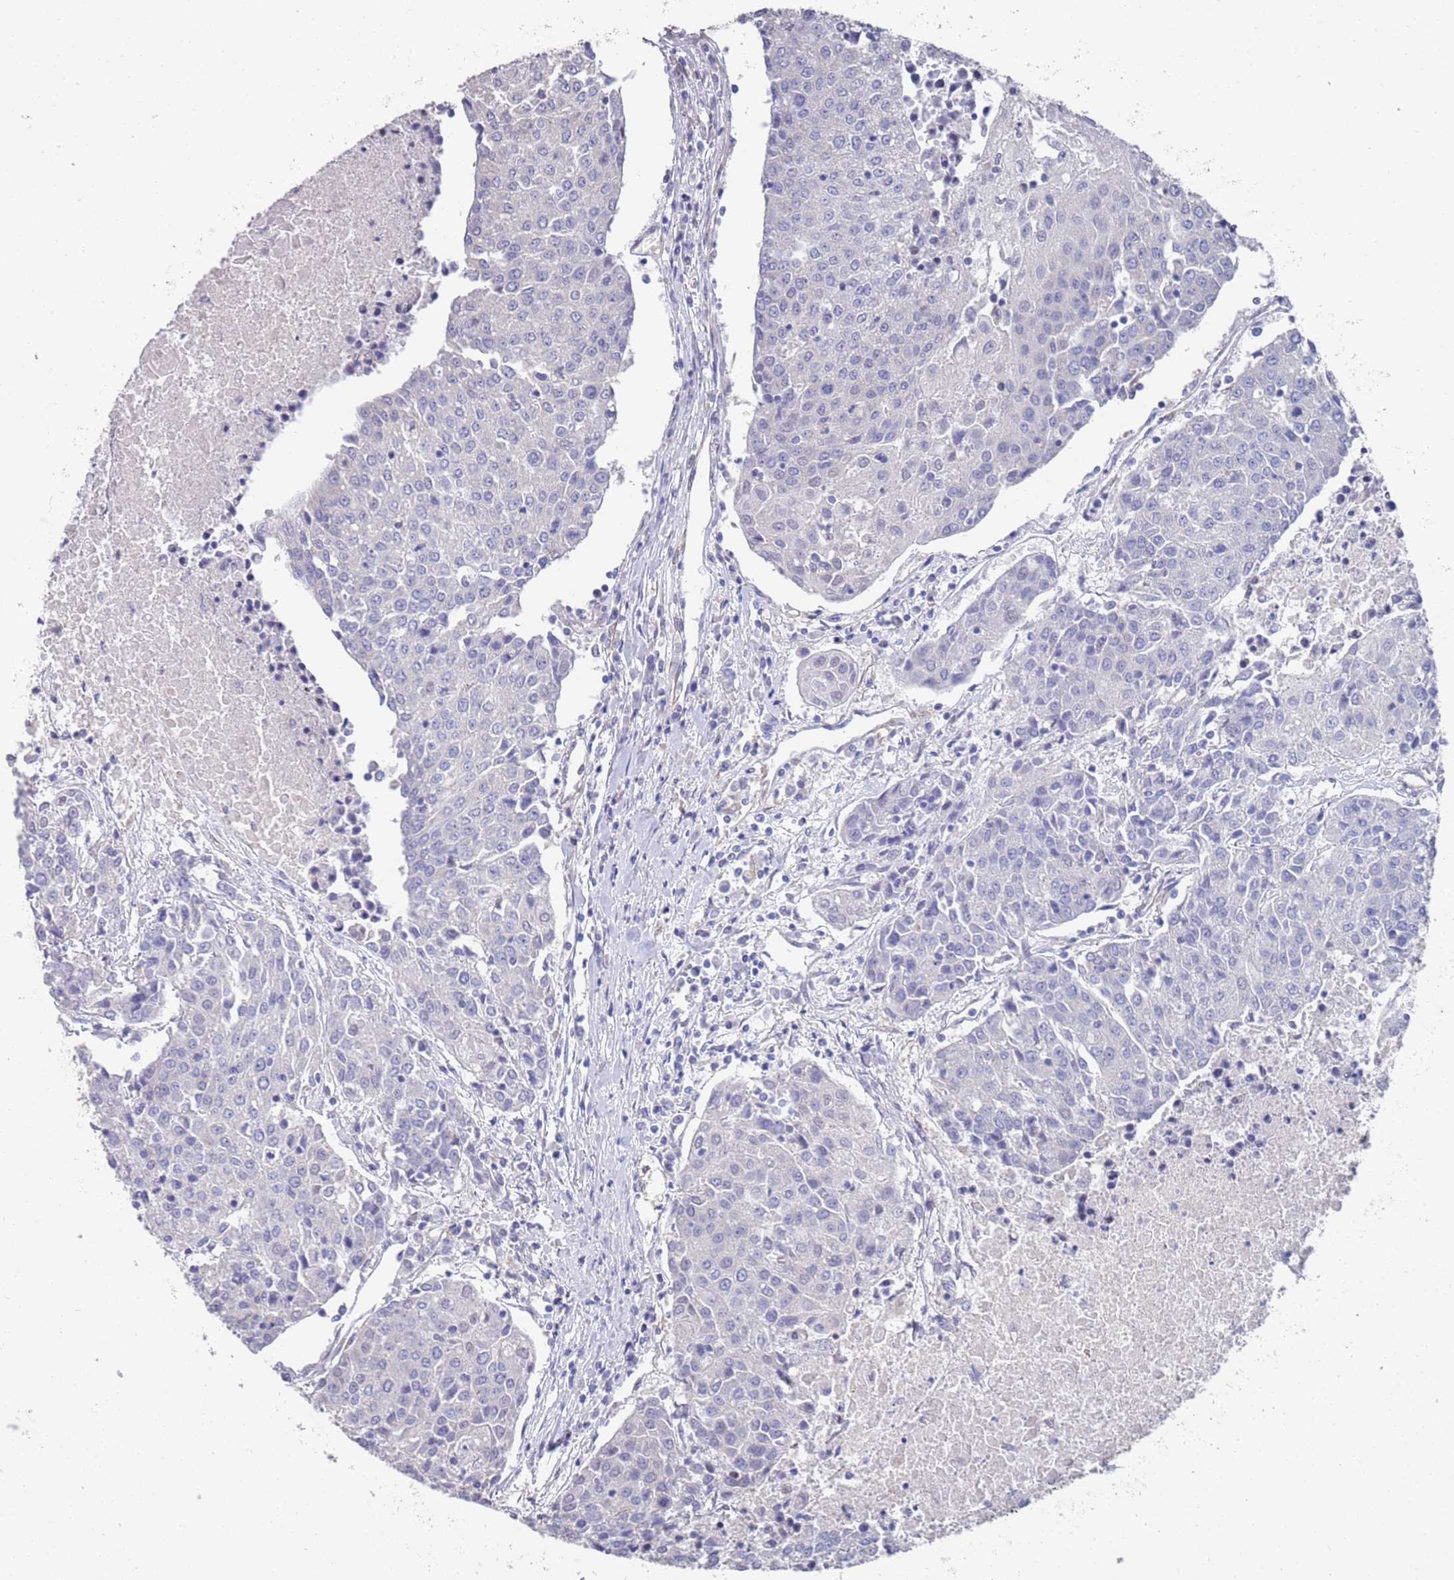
{"staining": {"intensity": "negative", "quantity": "none", "location": "none"}, "tissue": "urothelial cancer", "cell_type": "Tumor cells", "image_type": "cancer", "snomed": [{"axis": "morphology", "description": "Urothelial carcinoma, High grade"}, {"axis": "topography", "description": "Urinary bladder"}], "caption": "A high-resolution micrograph shows immunohistochemistry staining of urothelial cancer, which shows no significant expression in tumor cells. The staining was performed using DAB to visualize the protein expression in brown, while the nuclei were stained in blue with hematoxylin (Magnification: 20x).", "gene": "ANK2", "patient": {"sex": "female", "age": 85}}